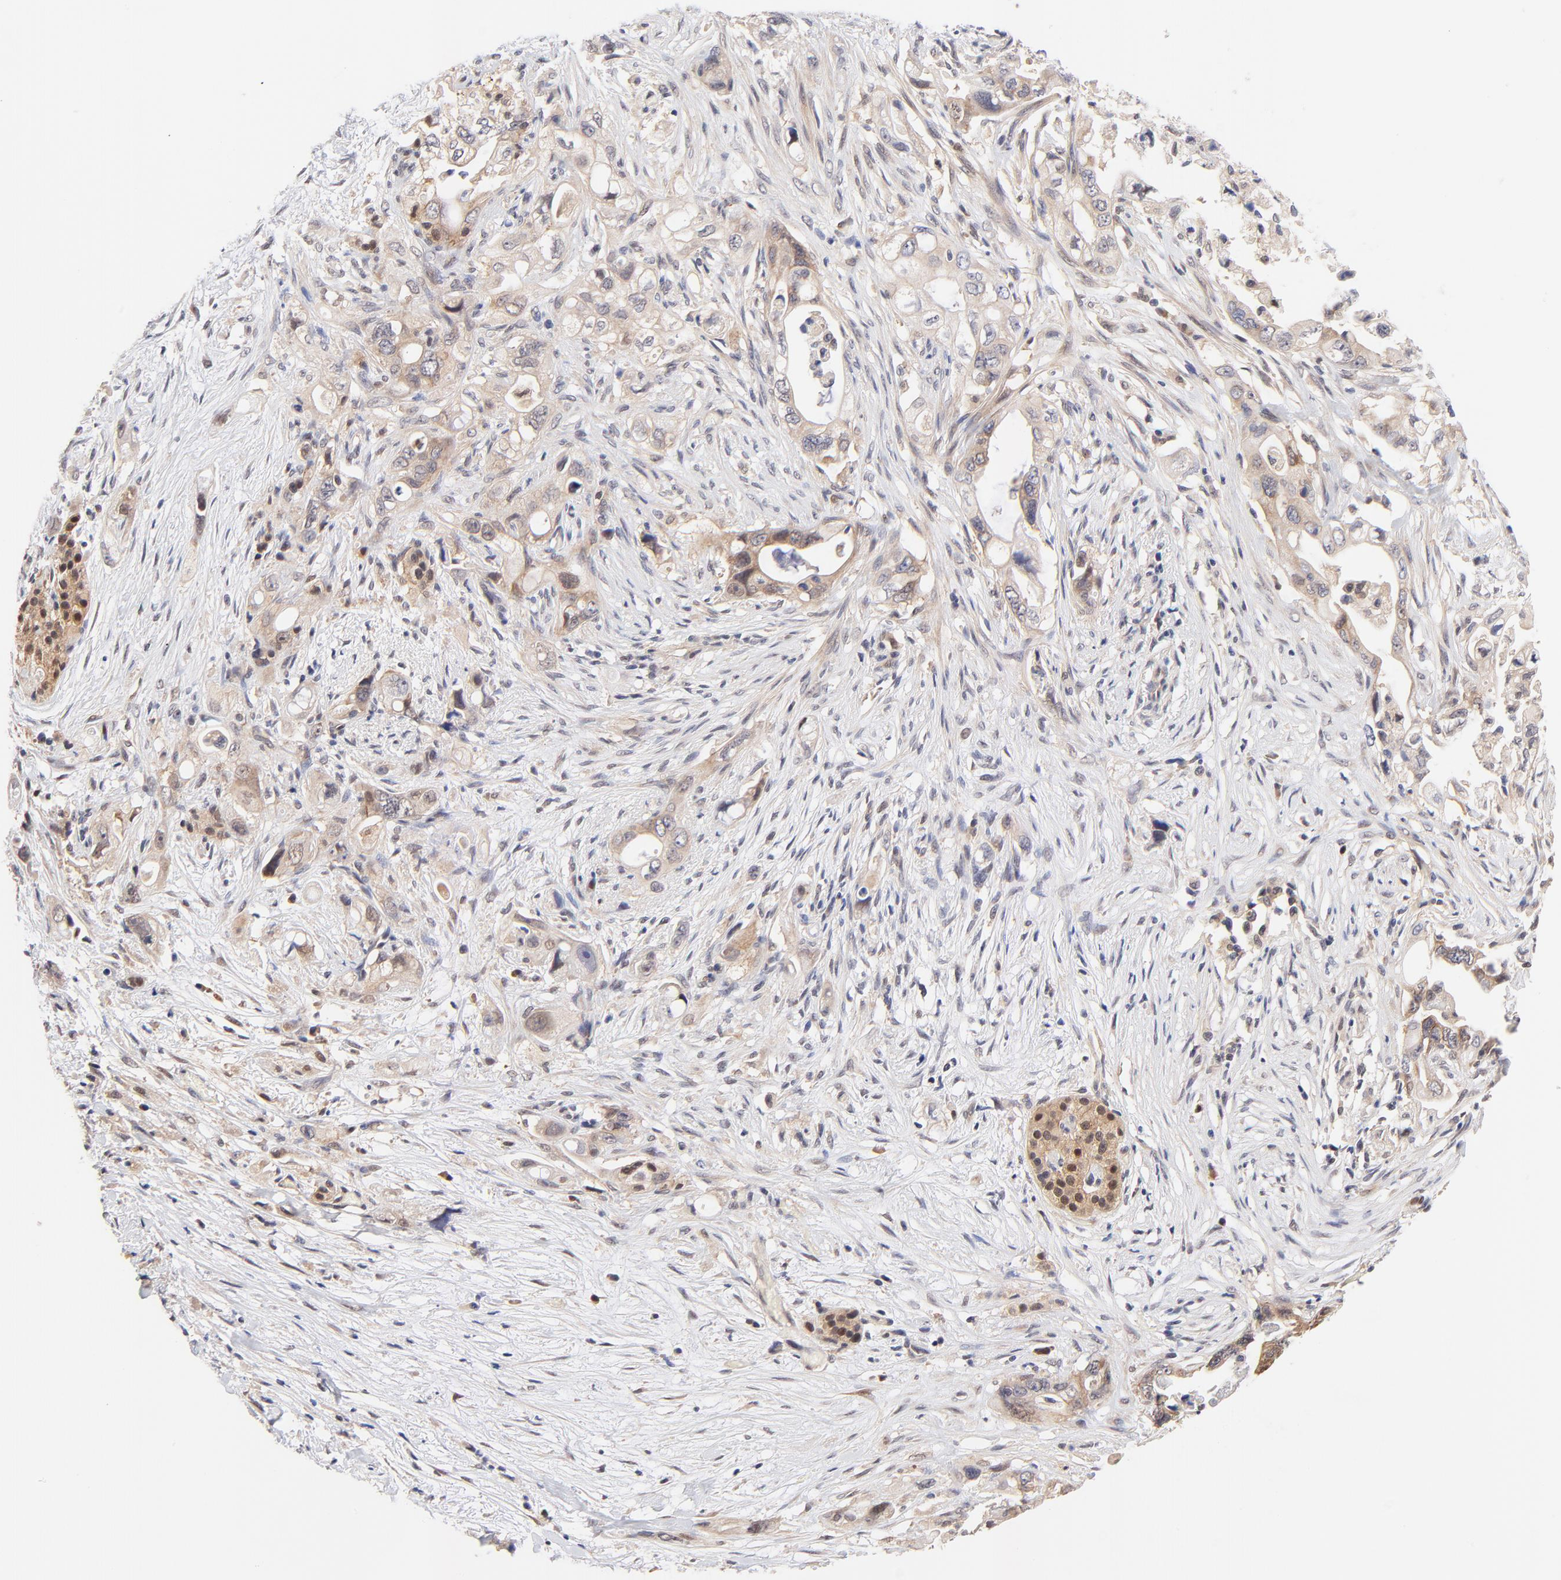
{"staining": {"intensity": "weak", "quantity": "25%-75%", "location": "cytoplasmic/membranous,nuclear"}, "tissue": "pancreatic cancer", "cell_type": "Tumor cells", "image_type": "cancer", "snomed": [{"axis": "morphology", "description": "Normal tissue, NOS"}, {"axis": "topography", "description": "Pancreas"}], "caption": "A high-resolution photomicrograph shows IHC staining of pancreatic cancer, which displays weak cytoplasmic/membranous and nuclear expression in about 25%-75% of tumor cells. (Stains: DAB in brown, nuclei in blue, Microscopy: brightfield microscopy at high magnification).", "gene": "TXNL1", "patient": {"sex": "male", "age": 42}}